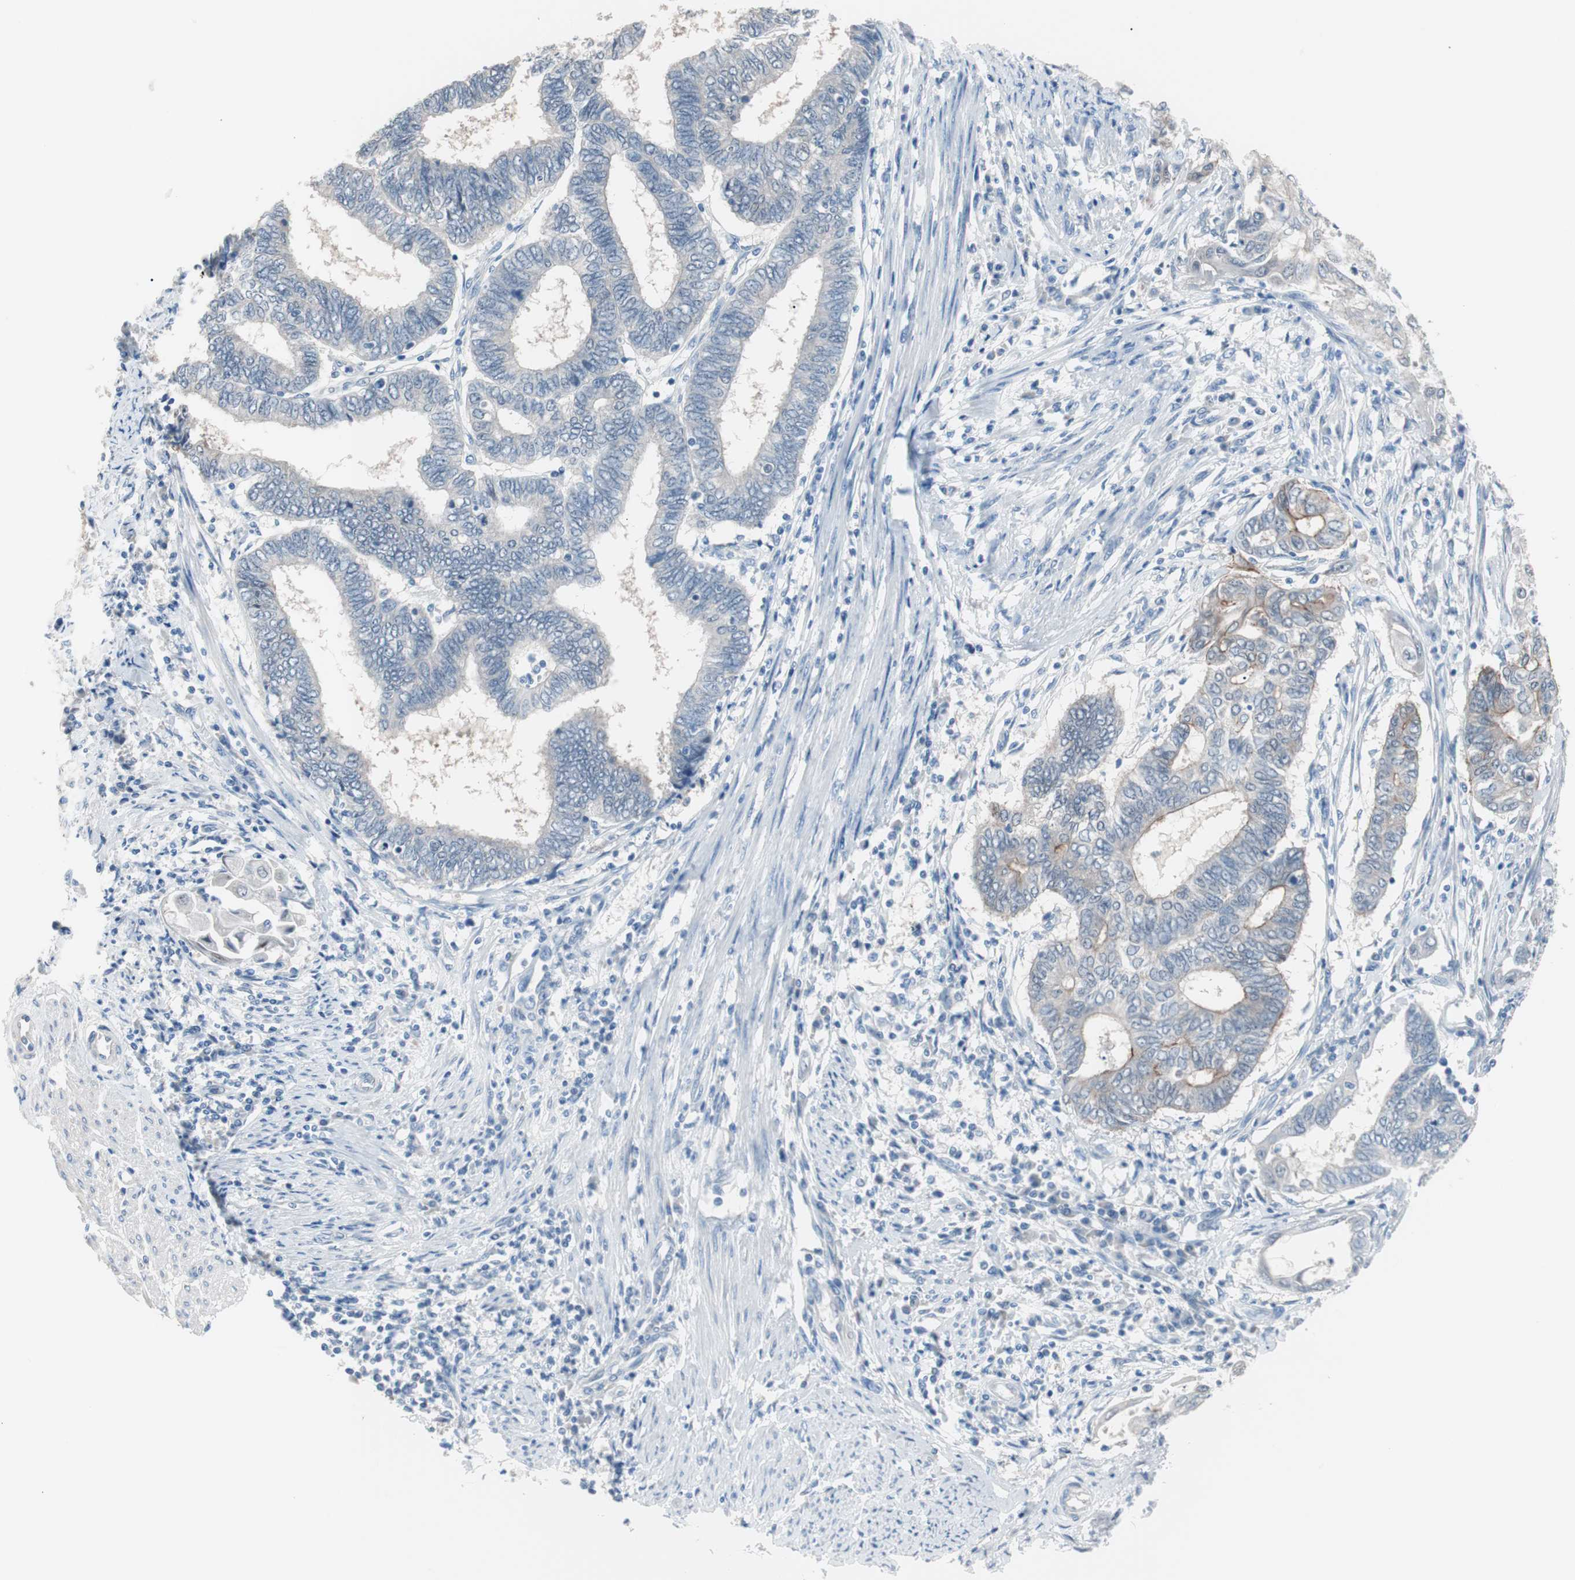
{"staining": {"intensity": "negative", "quantity": "none", "location": "none"}, "tissue": "endometrial cancer", "cell_type": "Tumor cells", "image_type": "cancer", "snomed": [{"axis": "morphology", "description": "Adenocarcinoma, NOS"}, {"axis": "topography", "description": "Uterus"}, {"axis": "topography", "description": "Endometrium"}], "caption": "Immunohistochemistry micrograph of neoplastic tissue: human adenocarcinoma (endometrial) stained with DAB (3,3'-diaminobenzidine) displays no significant protein positivity in tumor cells.", "gene": "VIL1", "patient": {"sex": "female", "age": 70}}